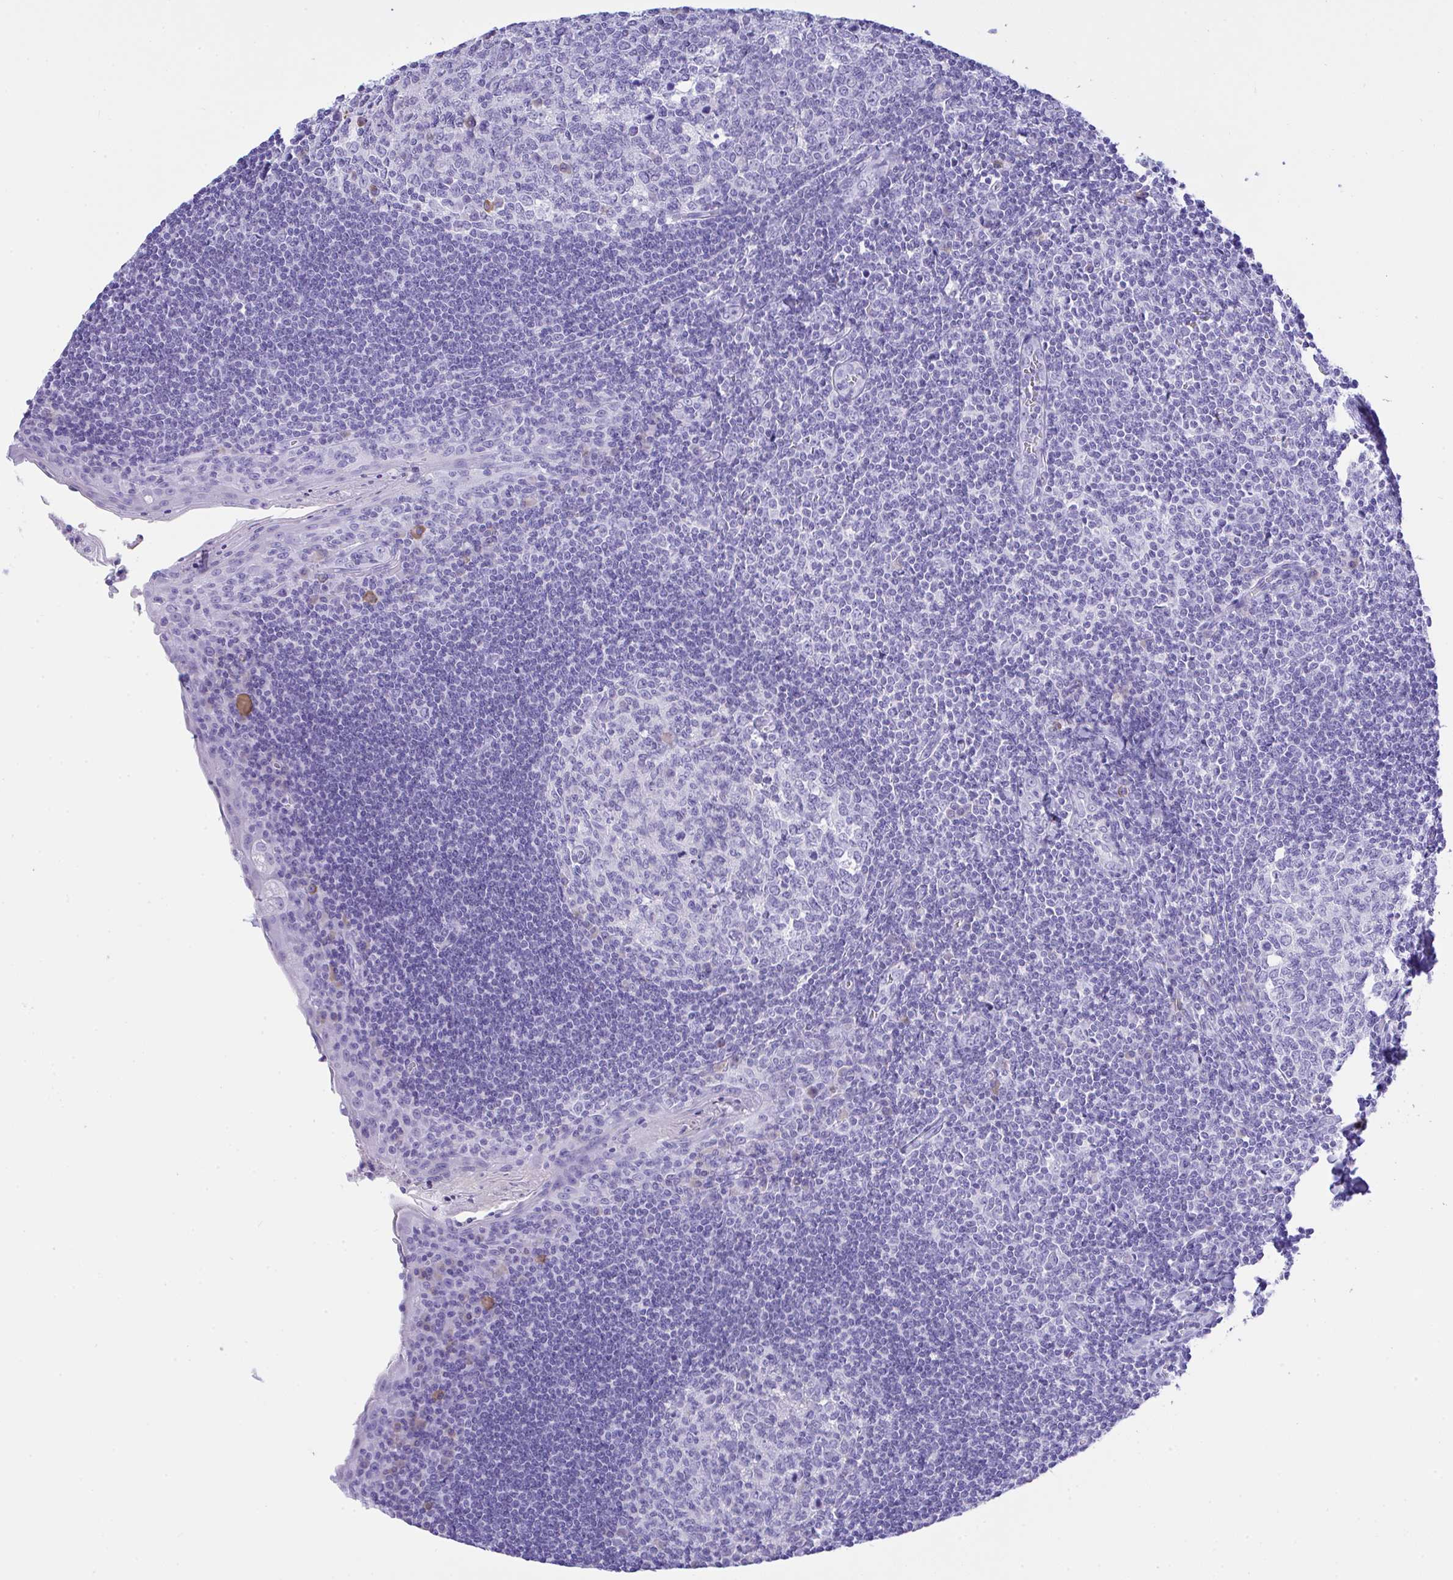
{"staining": {"intensity": "negative", "quantity": "none", "location": "none"}, "tissue": "tonsil", "cell_type": "Germinal center cells", "image_type": "normal", "snomed": [{"axis": "morphology", "description": "Normal tissue, NOS"}, {"axis": "topography", "description": "Tonsil"}], "caption": "Protein analysis of benign tonsil demonstrates no significant staining in germinal center cells.", "gene": "AKR1D1", "patient": {"sex": "male", "age": 27}}